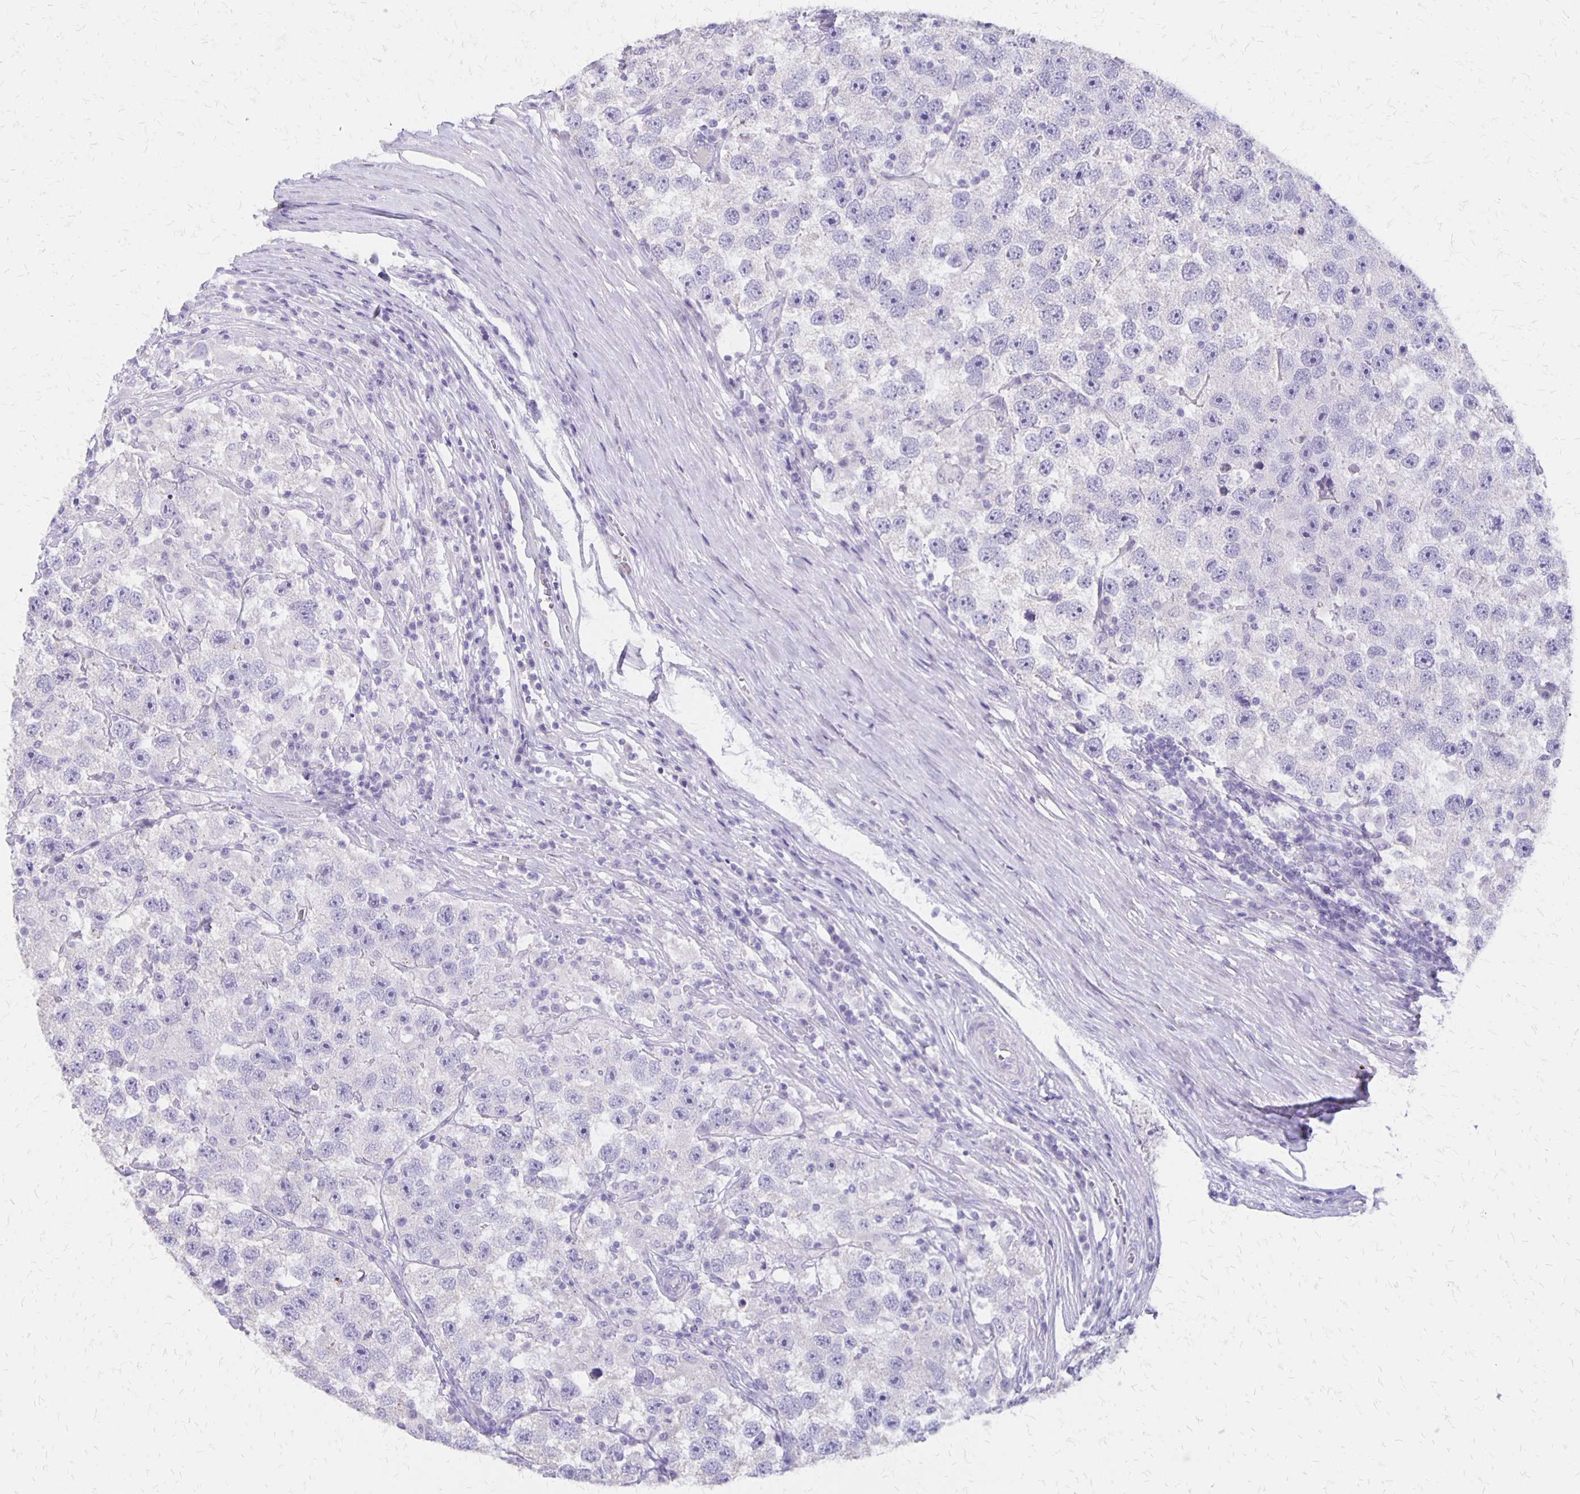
{"staining": {"intensity": "negative", "quantity": "none", "location": "none"}, "tissue": "testis cancer", "cell_type": "Tumor cells", "image_type": "cancer", "snomed": [{"axis": "morphology", "description": "Seminoma, NOS"}, {"axis": "topography", "description": "Testis"}], "caption": "Tumor cells are negative for protein expression in human seminoma (testis).", "gene": "SEPTIN5", "patient": {"sex": "male", "age": 26}}